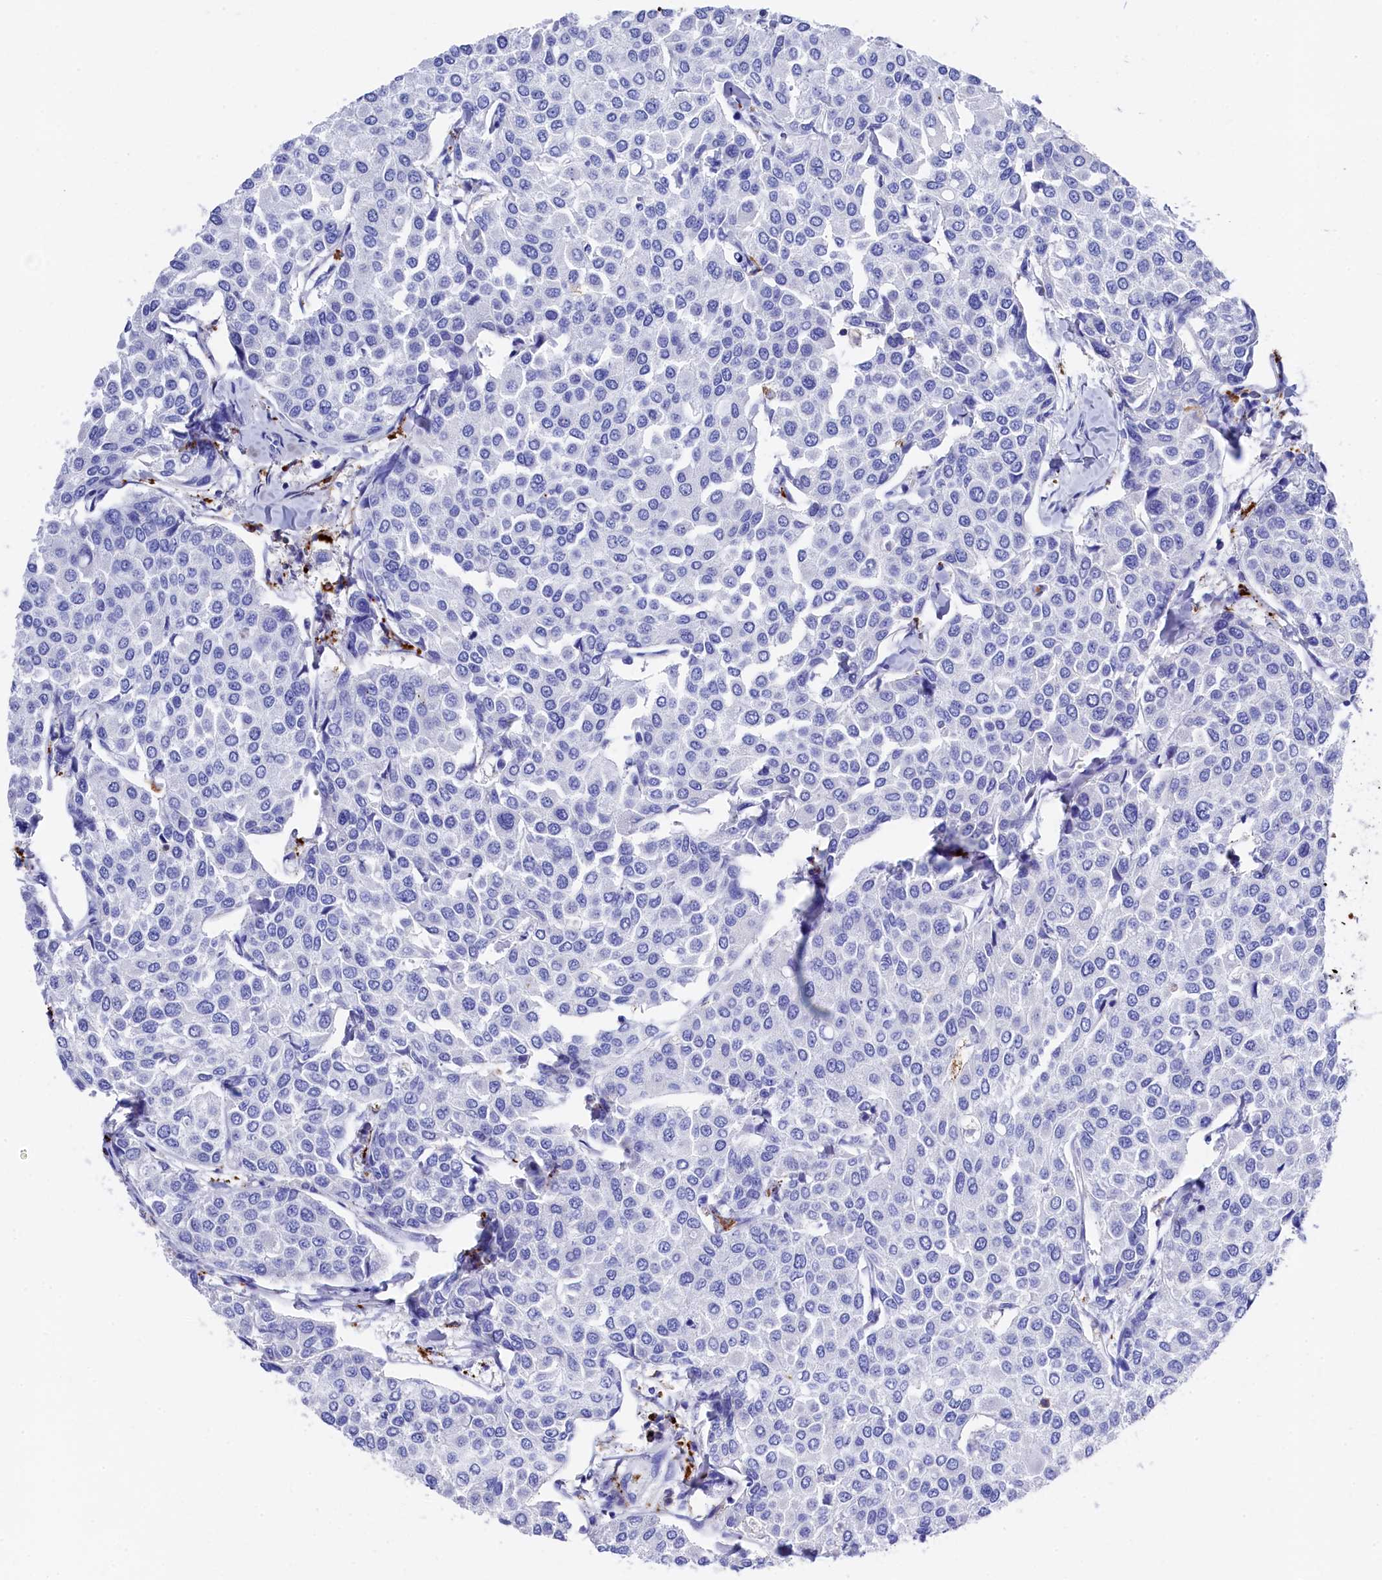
{"staining": {"intensity": "negative", "quantity": "none", "location": "none"}, "tissue": "breast cancer", "cell_type": "Tumor cells", "image_type": "cancer", "snomed": [{"axis": "morphology", "description": "Duct carcinoma"}, {"axis": "topography", "description": "Breast"}], "caption": "Breast cancer (intraductal carcinoma) was stained to show a protein in brown. There is no significant staining in tumor cells. The staining was performed using DAB to visualize the protein expression in brown, while the nuclei were stained in blue with hematoxylin (Magnification: 20x).", "gene": "PLAC8", "patient": {"sex": "female", "age": 55}}